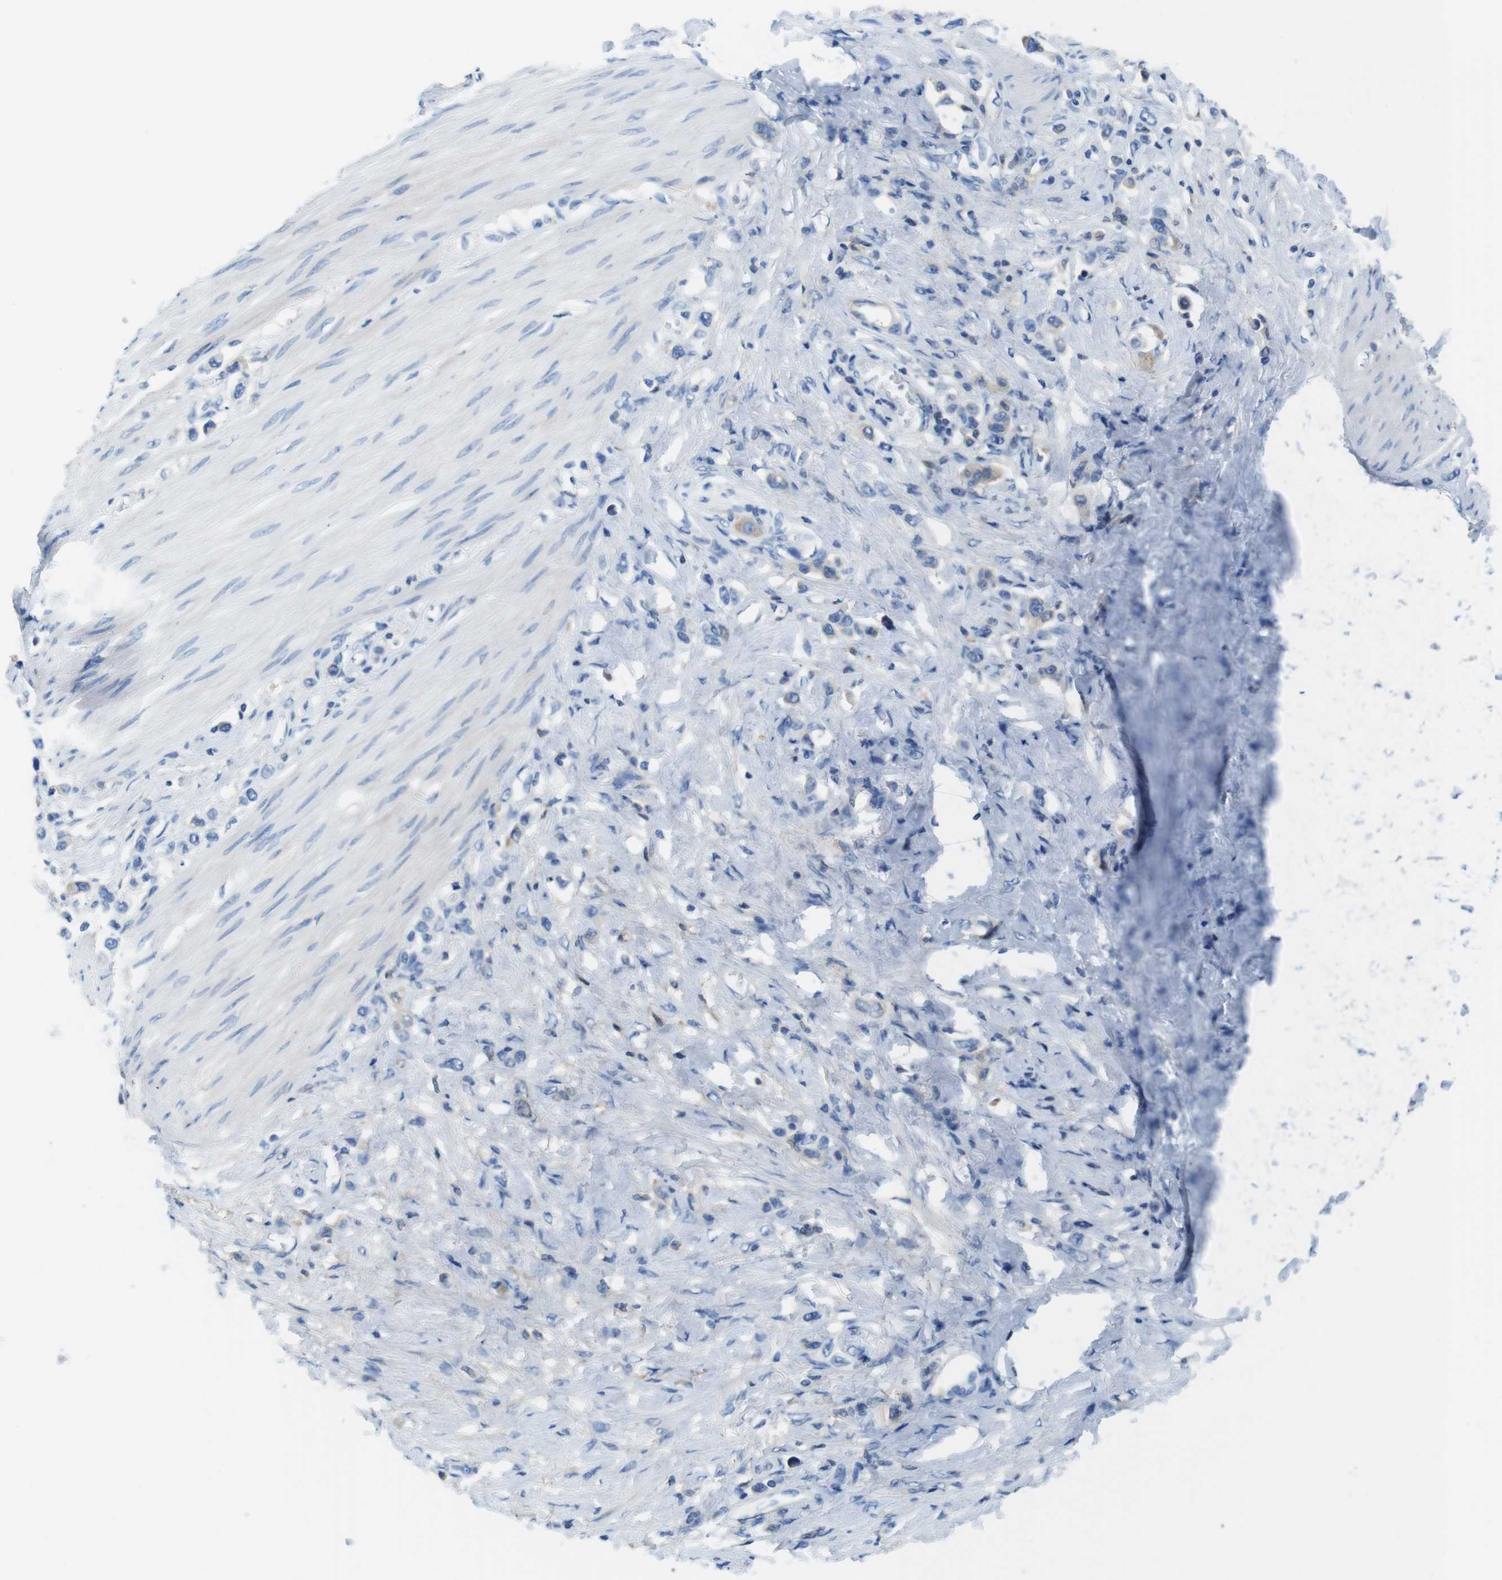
{"staining": {"intensity": "negative", "quantity": "none", "location": "none"}, "tissue": "stomach cancer", "cell_type": "Tumor cells", "image_type": "cancer", "snomed": [{"axis": "morphology", "description": "Adenocarcinoma, NOS"}, {"axis": "topography", "description": "Stomach"}], "caption": "Tumor cells are negative for protein expression in human adenocarcinoma (stomach).", "gene": "TMPRSS15", "patient": {"sex": "female", "age": 65}}